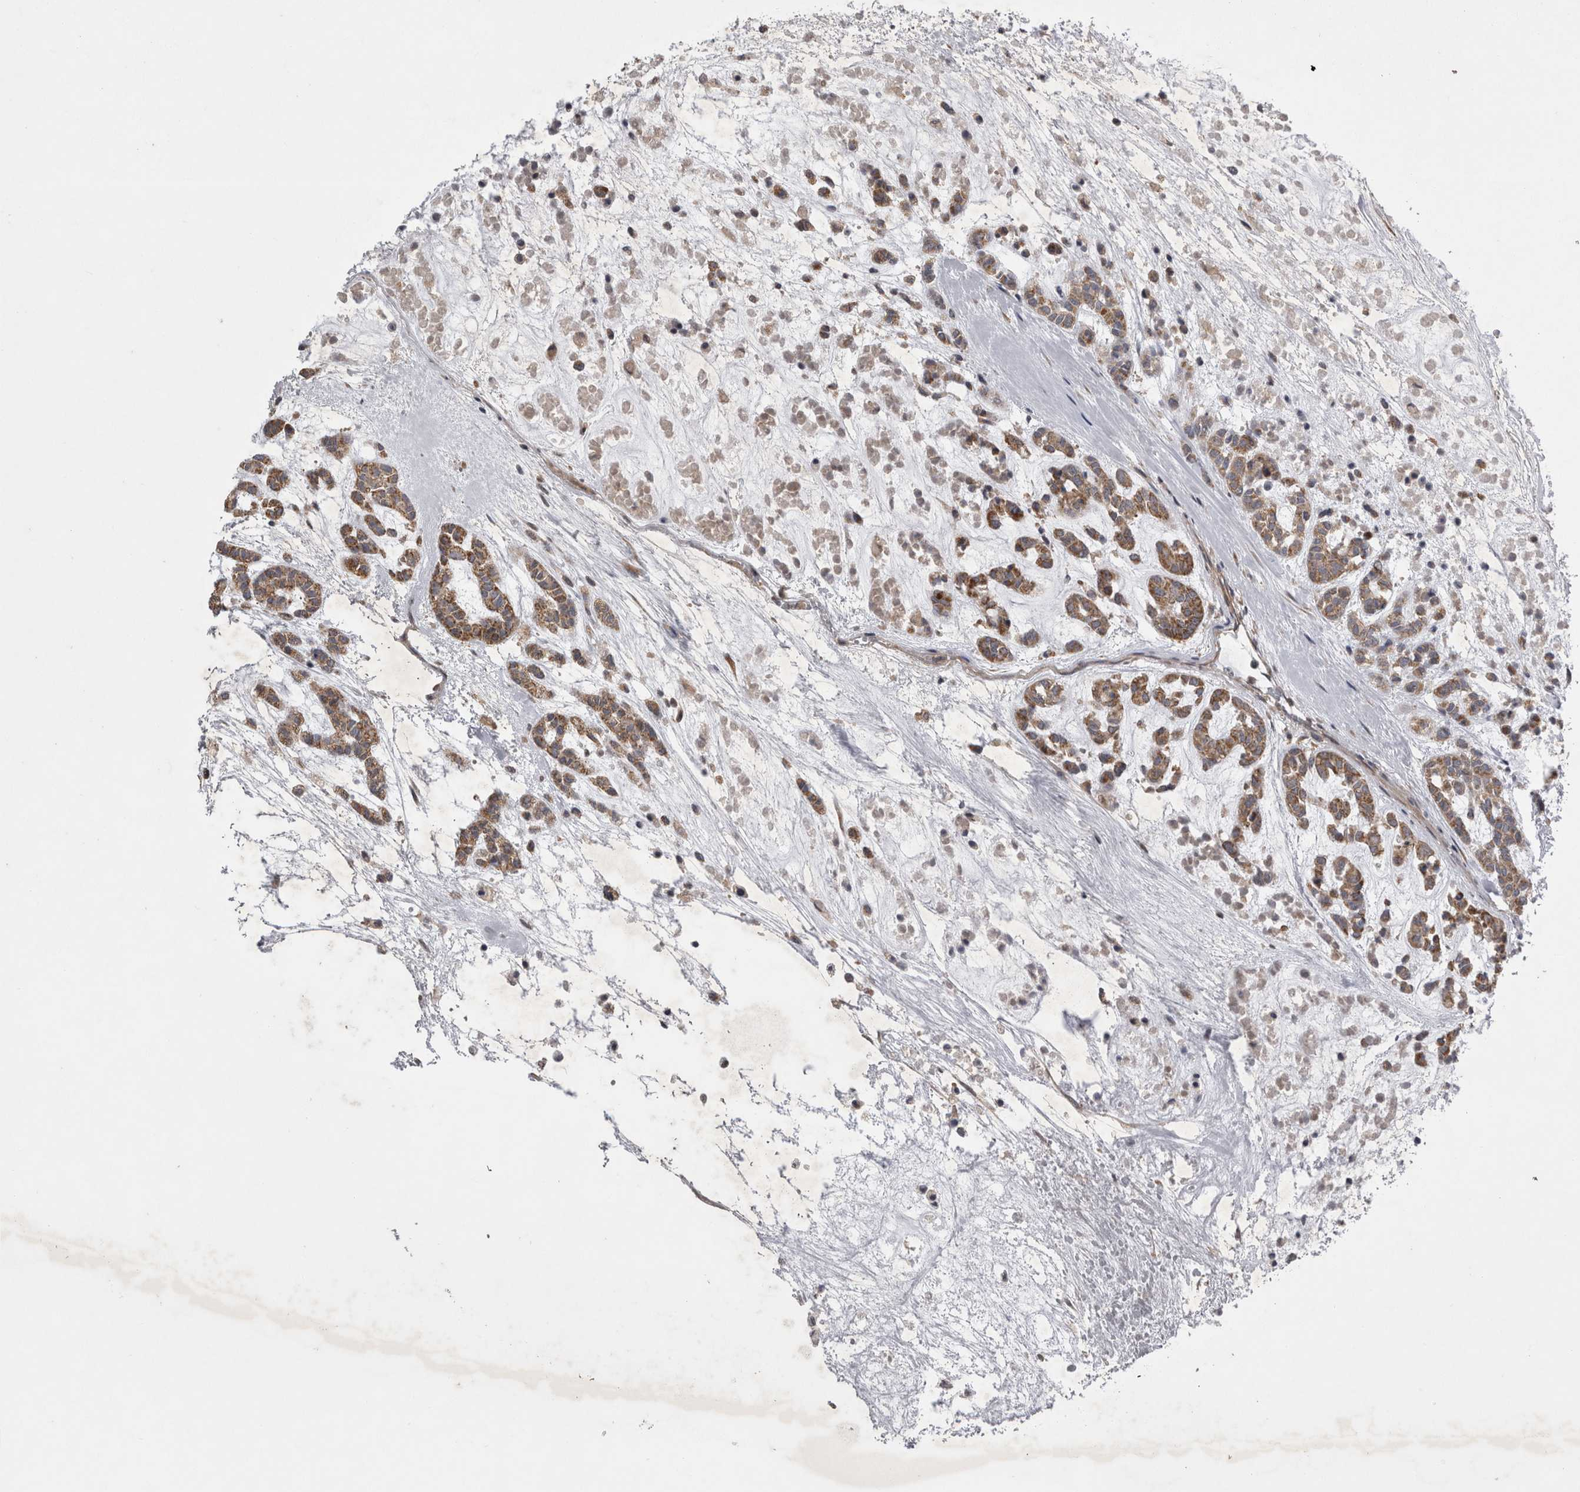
{"staining": {"intensity": "moderate", "quantity": ">75%", "location": "cytoplasmic/membranous"}, "tissue": "head and neck cancer", "cell_type": "Tumor cells", "image_type": "cancer", "snomed": [{"axis": "morphology", "description": "Adenocarcinoma, NOS"}, {"axis": "morphology", "description": "Adenoma, NOS"}, {"axis": "topography", "description": "Head-Neck"}], "caption": "Immunohistochemistry (IHC) (DAB (3,3'-diaminobenzidine)) staining of head and neck cancer demonstrates moderate cytoplasmic/membranous protein expression in approximately >75% of tumor cells.", "gene": "TSPOAP1", "patient": {"sex": "female", "age": 55}}